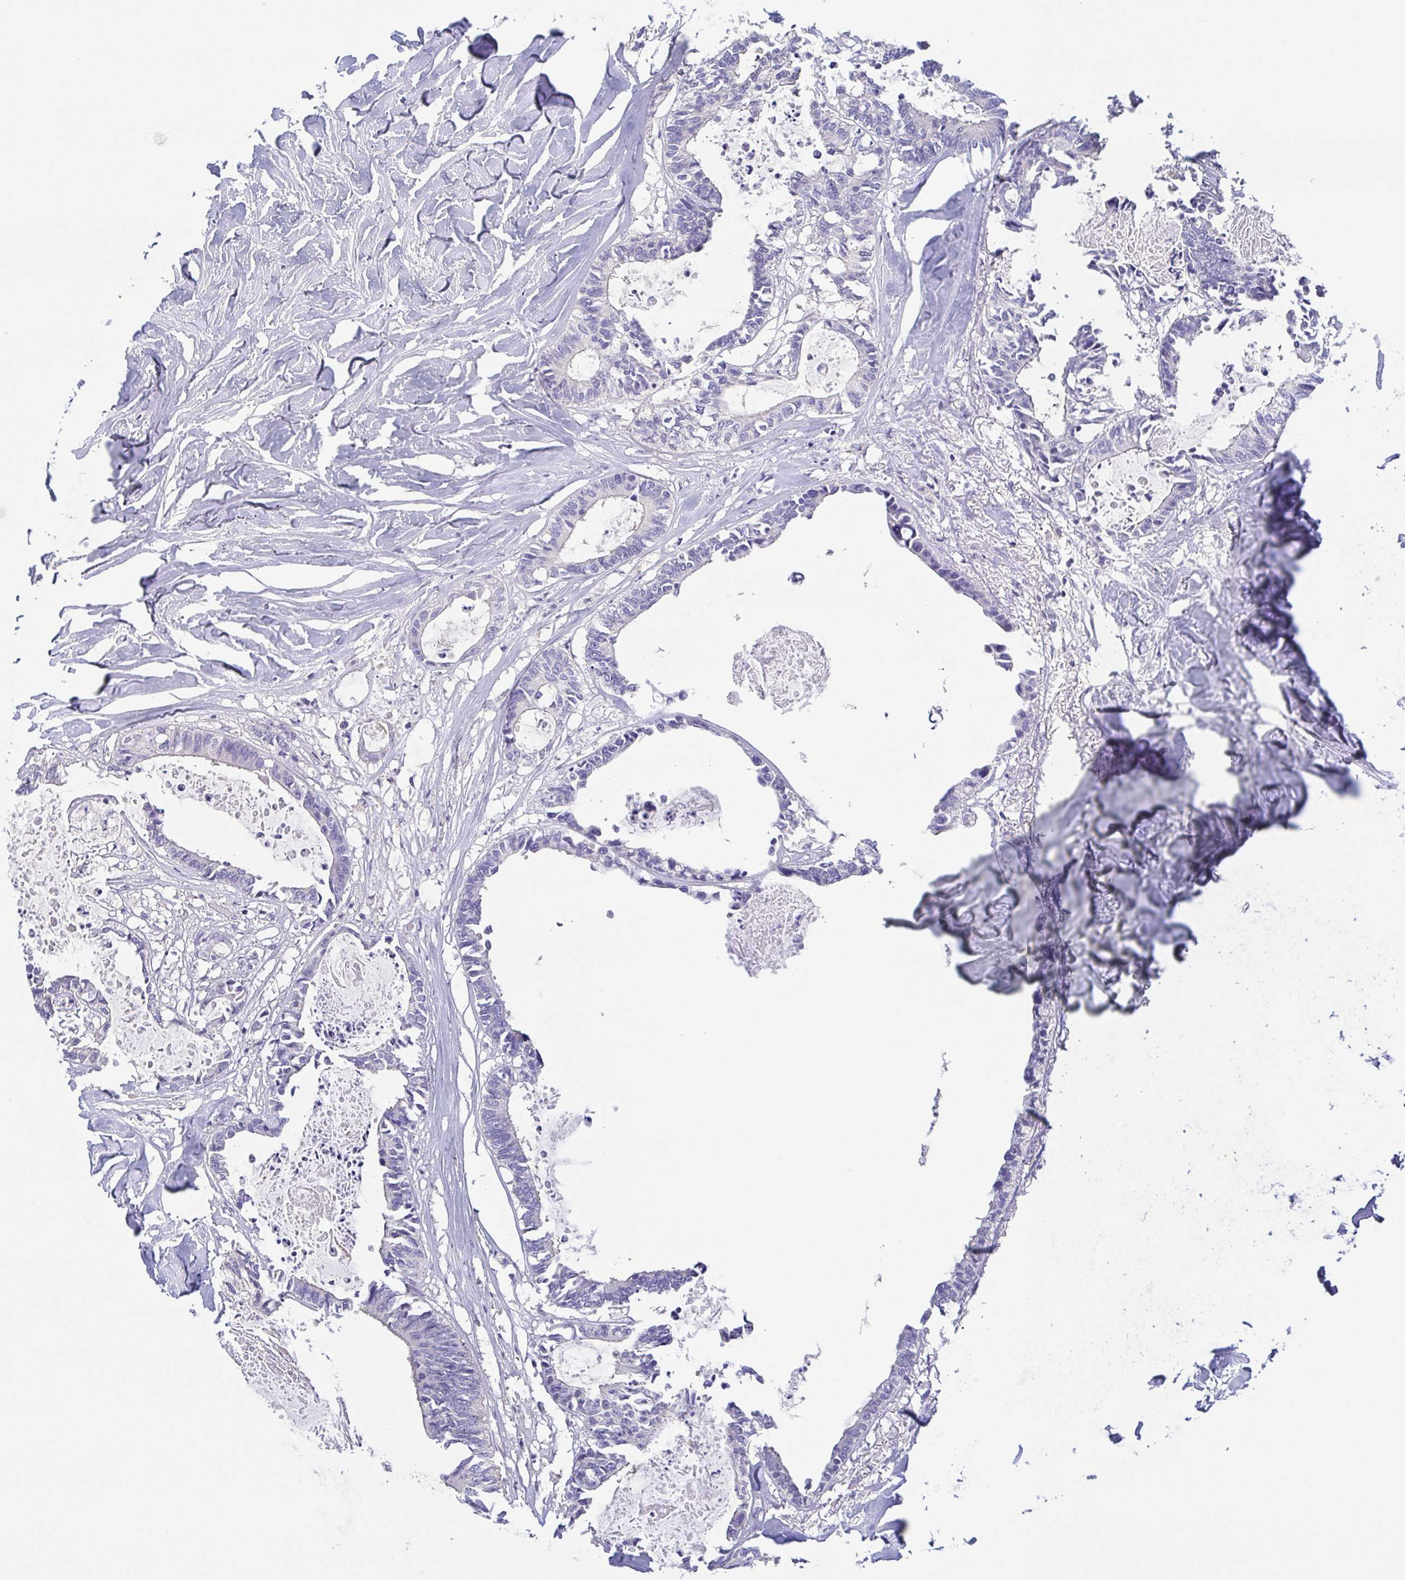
{"staining": {"intensity": "negative", "quantity": "none", "location": "none"}, "tissue": "colorectal cancer", "cell_type": "Tumor cells", "image_type": "cancer", "snomed": [{"axis": "morphology", "description": "Adenocarcinoma, NOS"}, {"axis": "topography", "description": "Colon"}, {"axis": "topography", "description": "Rectum"}], "caption": "The immunohistochemistry photomicrograph has no significant expression in tumor cells of colorectal cancer tissue.", "gene": "TREH", "patient": {"sex": "male", "age": 57}}